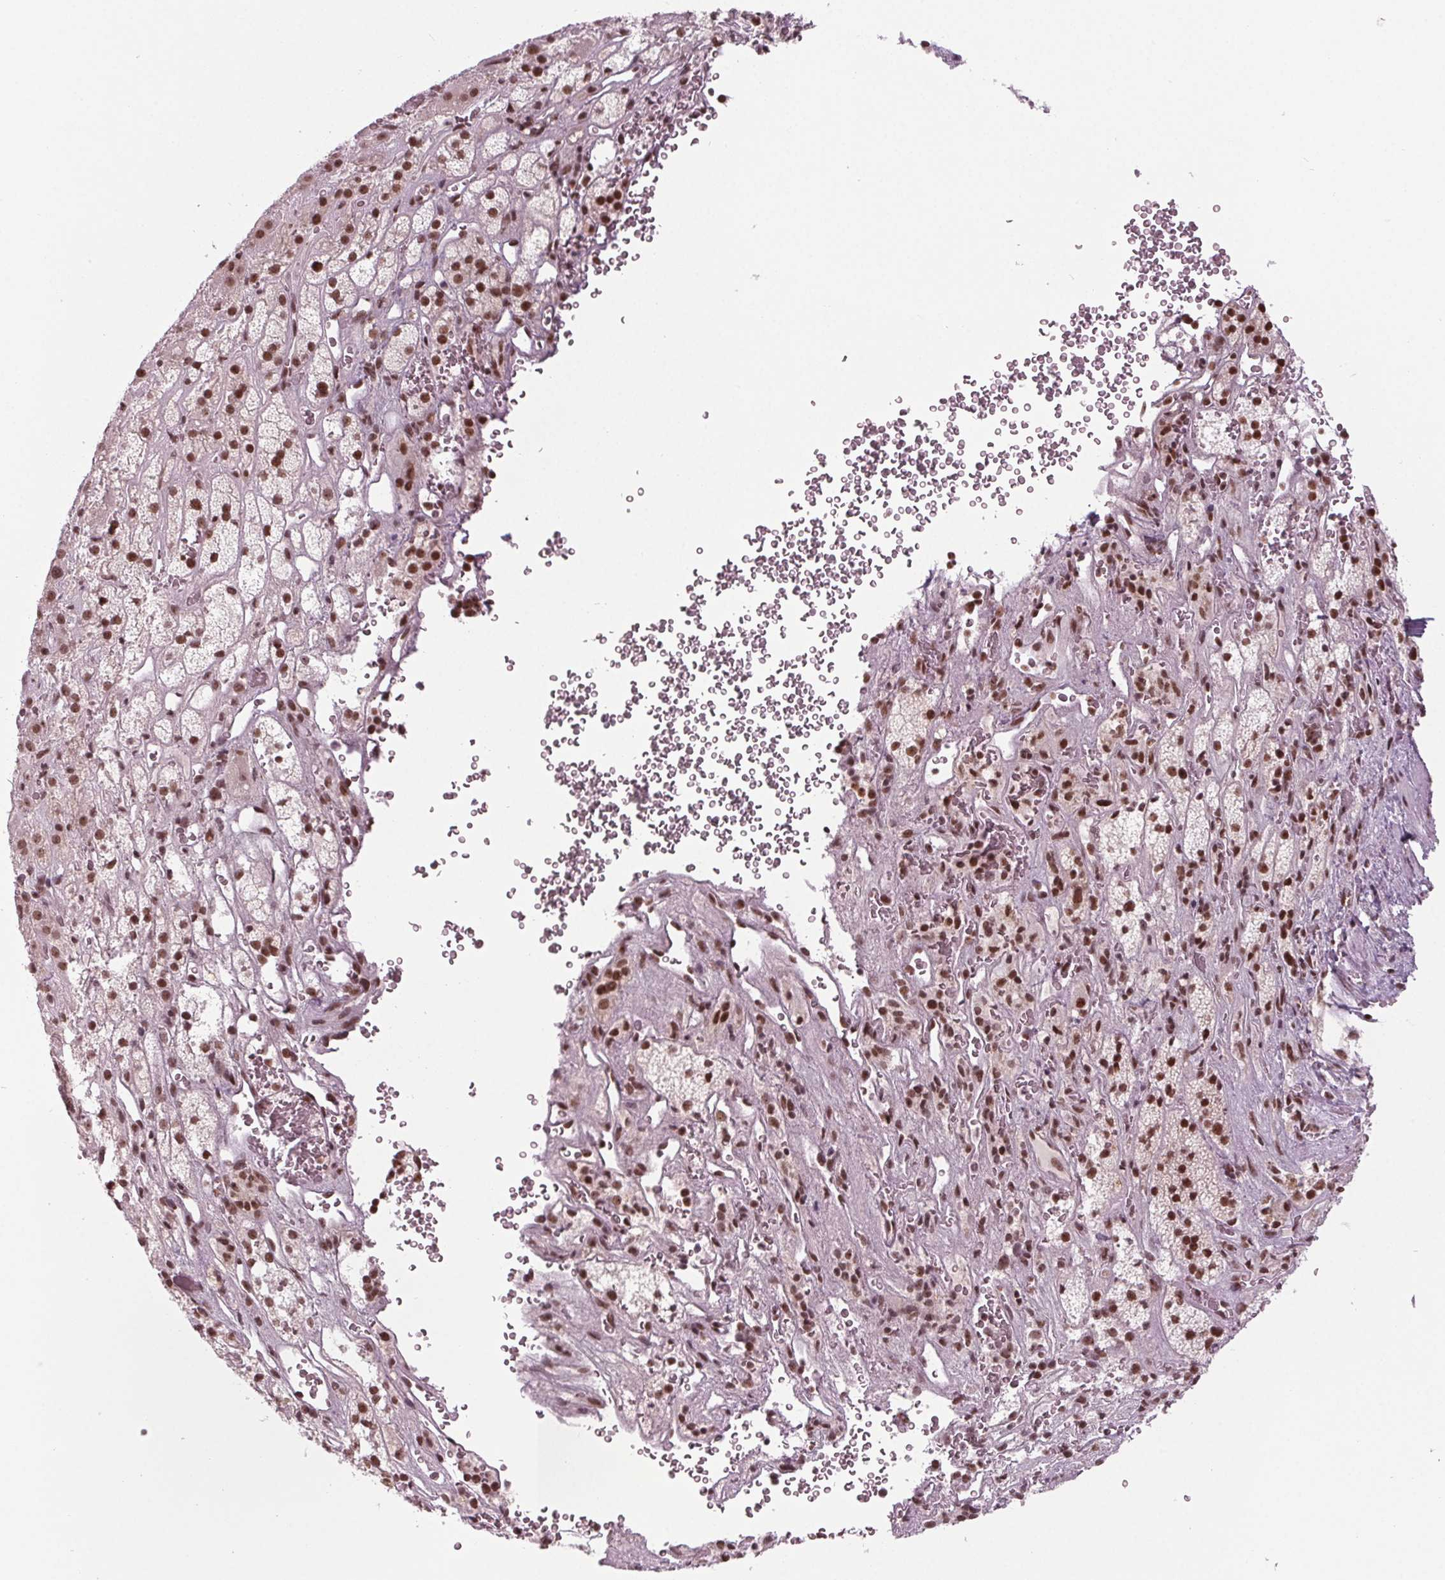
{"staining": {"intensity": "moderate", "quantity": ">75%", "location": "nuclear"}, "tissue": "adrenal gland", "cell_type": "Glandular cells", "image_type": "normal", "snomed": [{"axis": "morphology", "description": "Normal tissue, NOS"}, {"axis": "topography", "description": "Adrenal gland"}], "caption": "Brown immunohistochemical staining in benign human adrenal gland exhibits moderate nuclear expression in approximately >75% of glandular cells. (DAB (3,3'-diaminobenzidine) IHC, brown staining for protein, blue staining for nuclei).", "gene": "DDX41", "patient": {"sex": "male", "age": 57}}